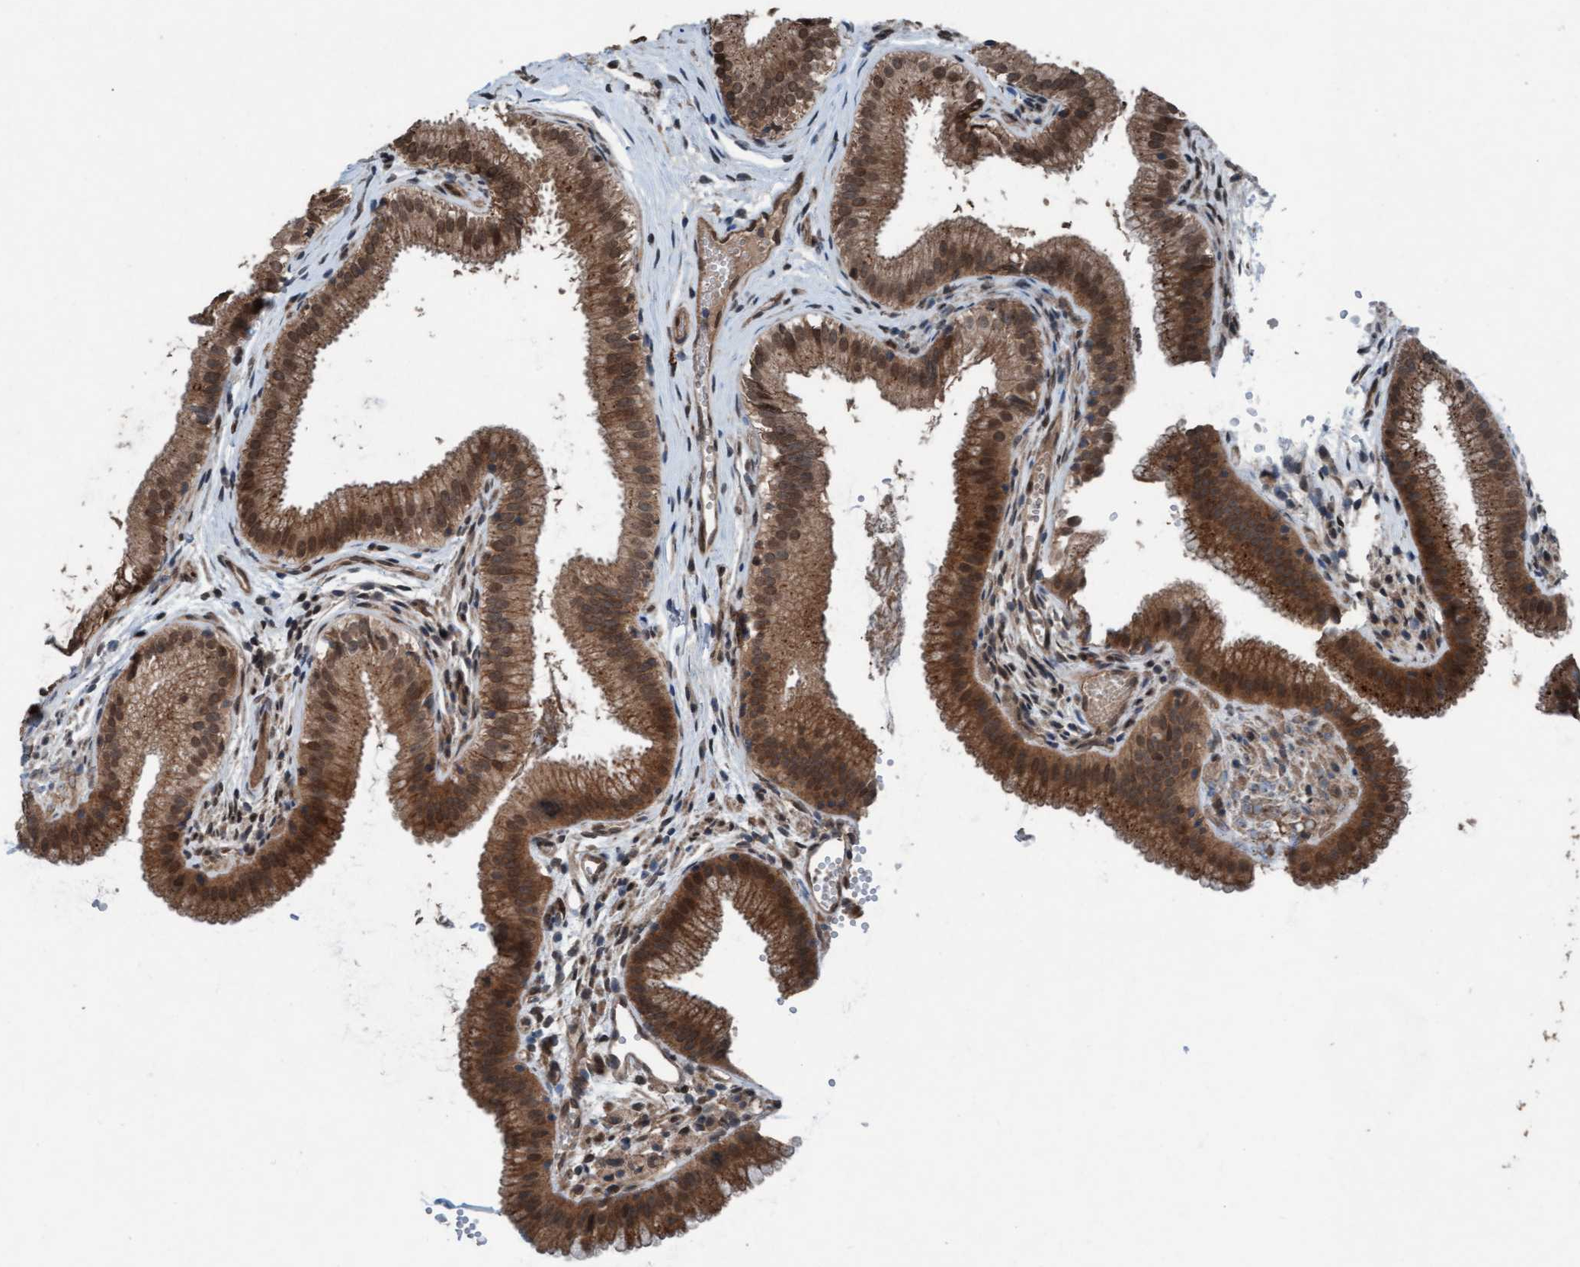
{"staining": {"intensity": "strong", "quantity": ">75%", "location": "cytoplasmic/membranous"}, "tissue": "gallbladder", "cell_type": "Glandular cells", "image_type": "normal", "snomed": [{"axis": "morphology", "description": "Normal tissue, NOS"}, {"axis": "topography", "description": "Gallbladder"}], "caption": "Immunohistochemistry of benign human gallbladder exhibits high levels of strong cytoplasmic/membranous staining in about >75% of glandular cells.", "gene": "PLXNB2", "patient": {"sex": "female", "age": 26}}